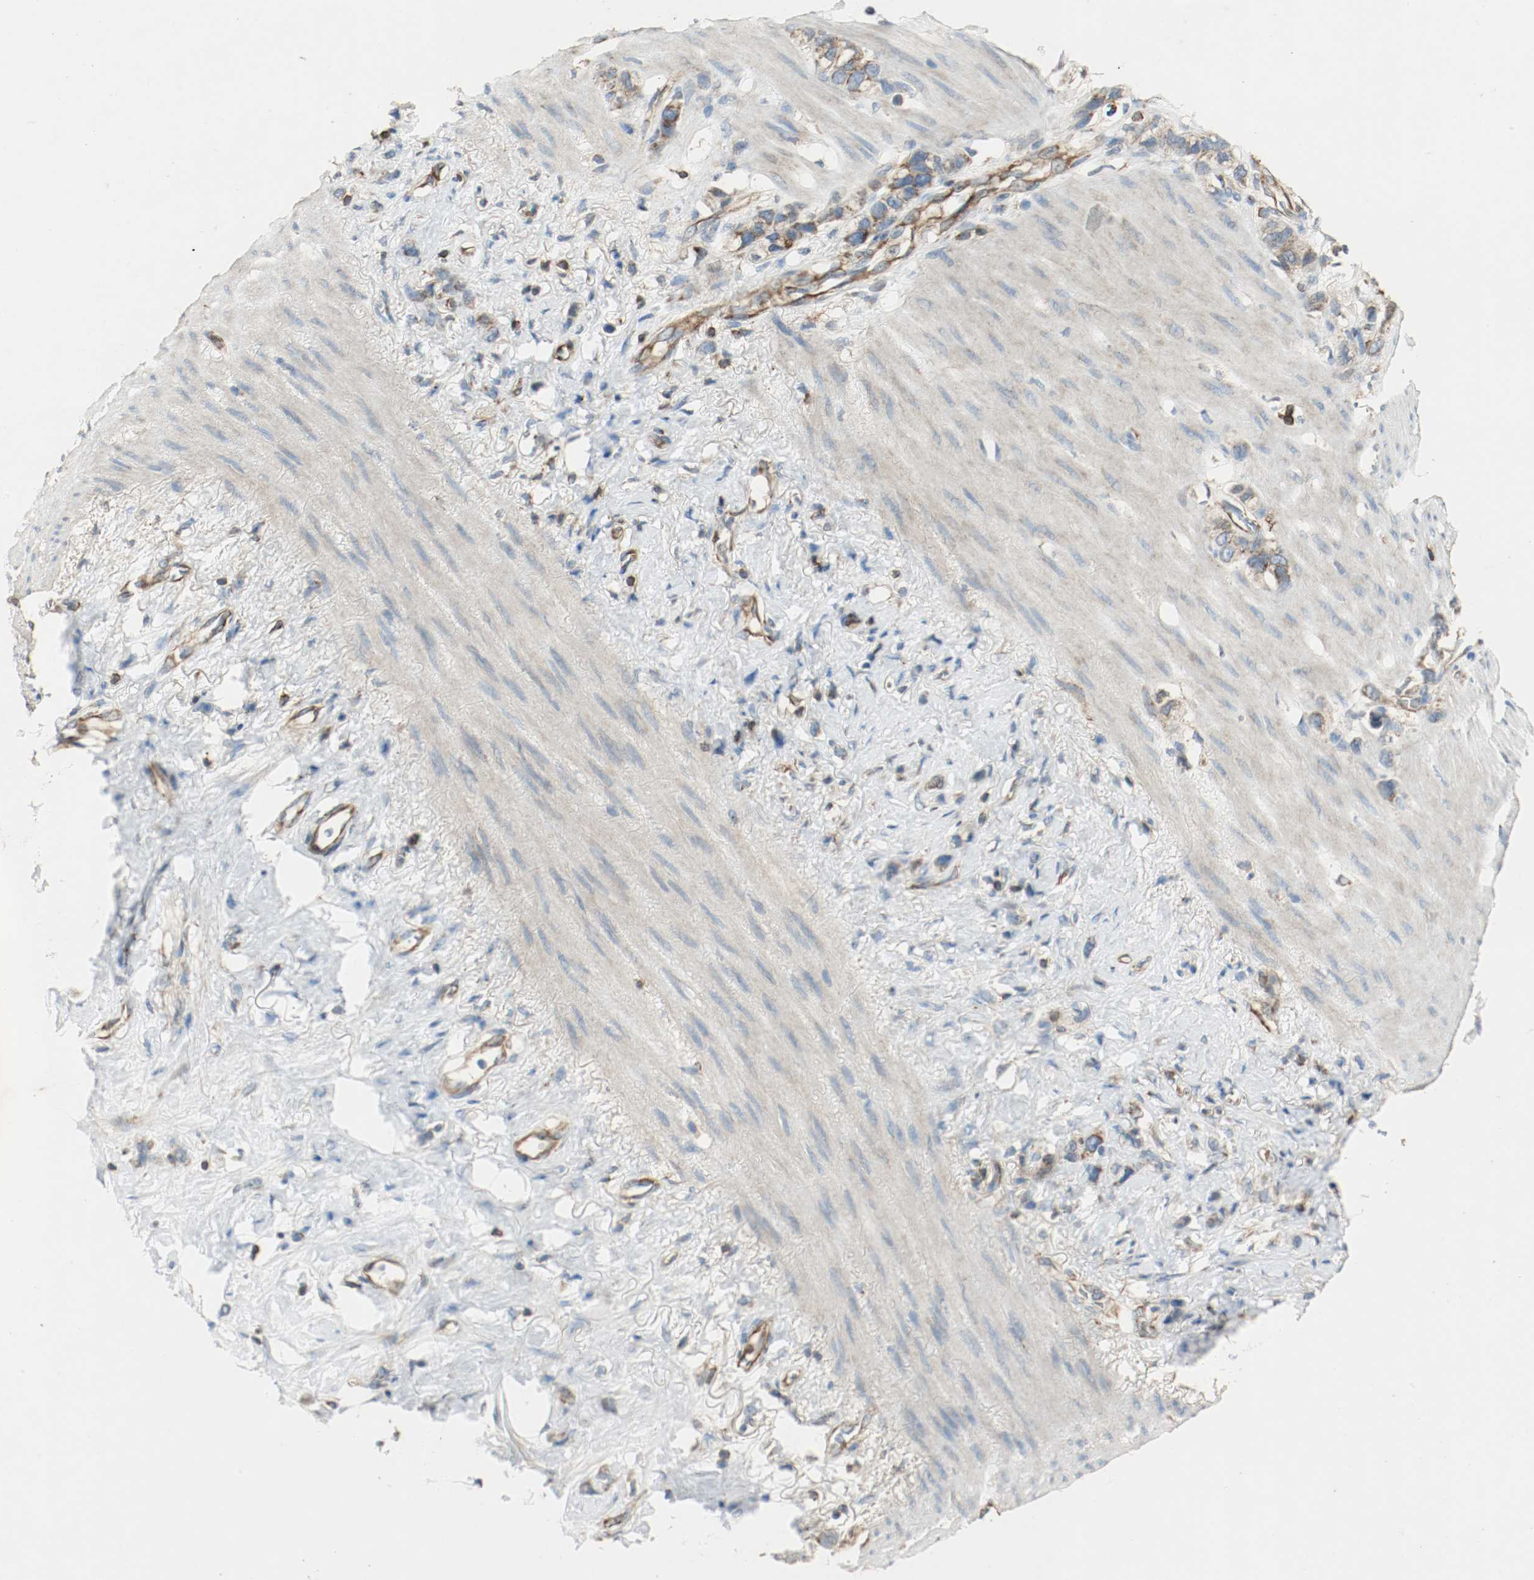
{"staining": {"intensity": "strong", "quantity": ">75%", "location": "cytoplasmic/membranous"}, "tissue": "stomach cancer", "cell_type": "Tumor cells", "image_type": "cancer", "snomed": [{"axis": "morphology", "description": "Normal tissue, NOS"}, {"axis": "morphology", "description": "Adenocarcinoma, NOS"}, {"axis": "morphology", "description": "Adenocarcinoma, High grade"}, {"axis": "topography", "description": "Stomach, upper"}, {"axis": "topography", "description": "Stomach"}], "caption": "The image exhibits staining of stomach high-grade adenocarcinoma, revealing strong cytoplasmic/membranous protein positivity (brown color) within tumor cells.", "gene": "PLCG1", "patient": {"sex": "female", "age": 65}}